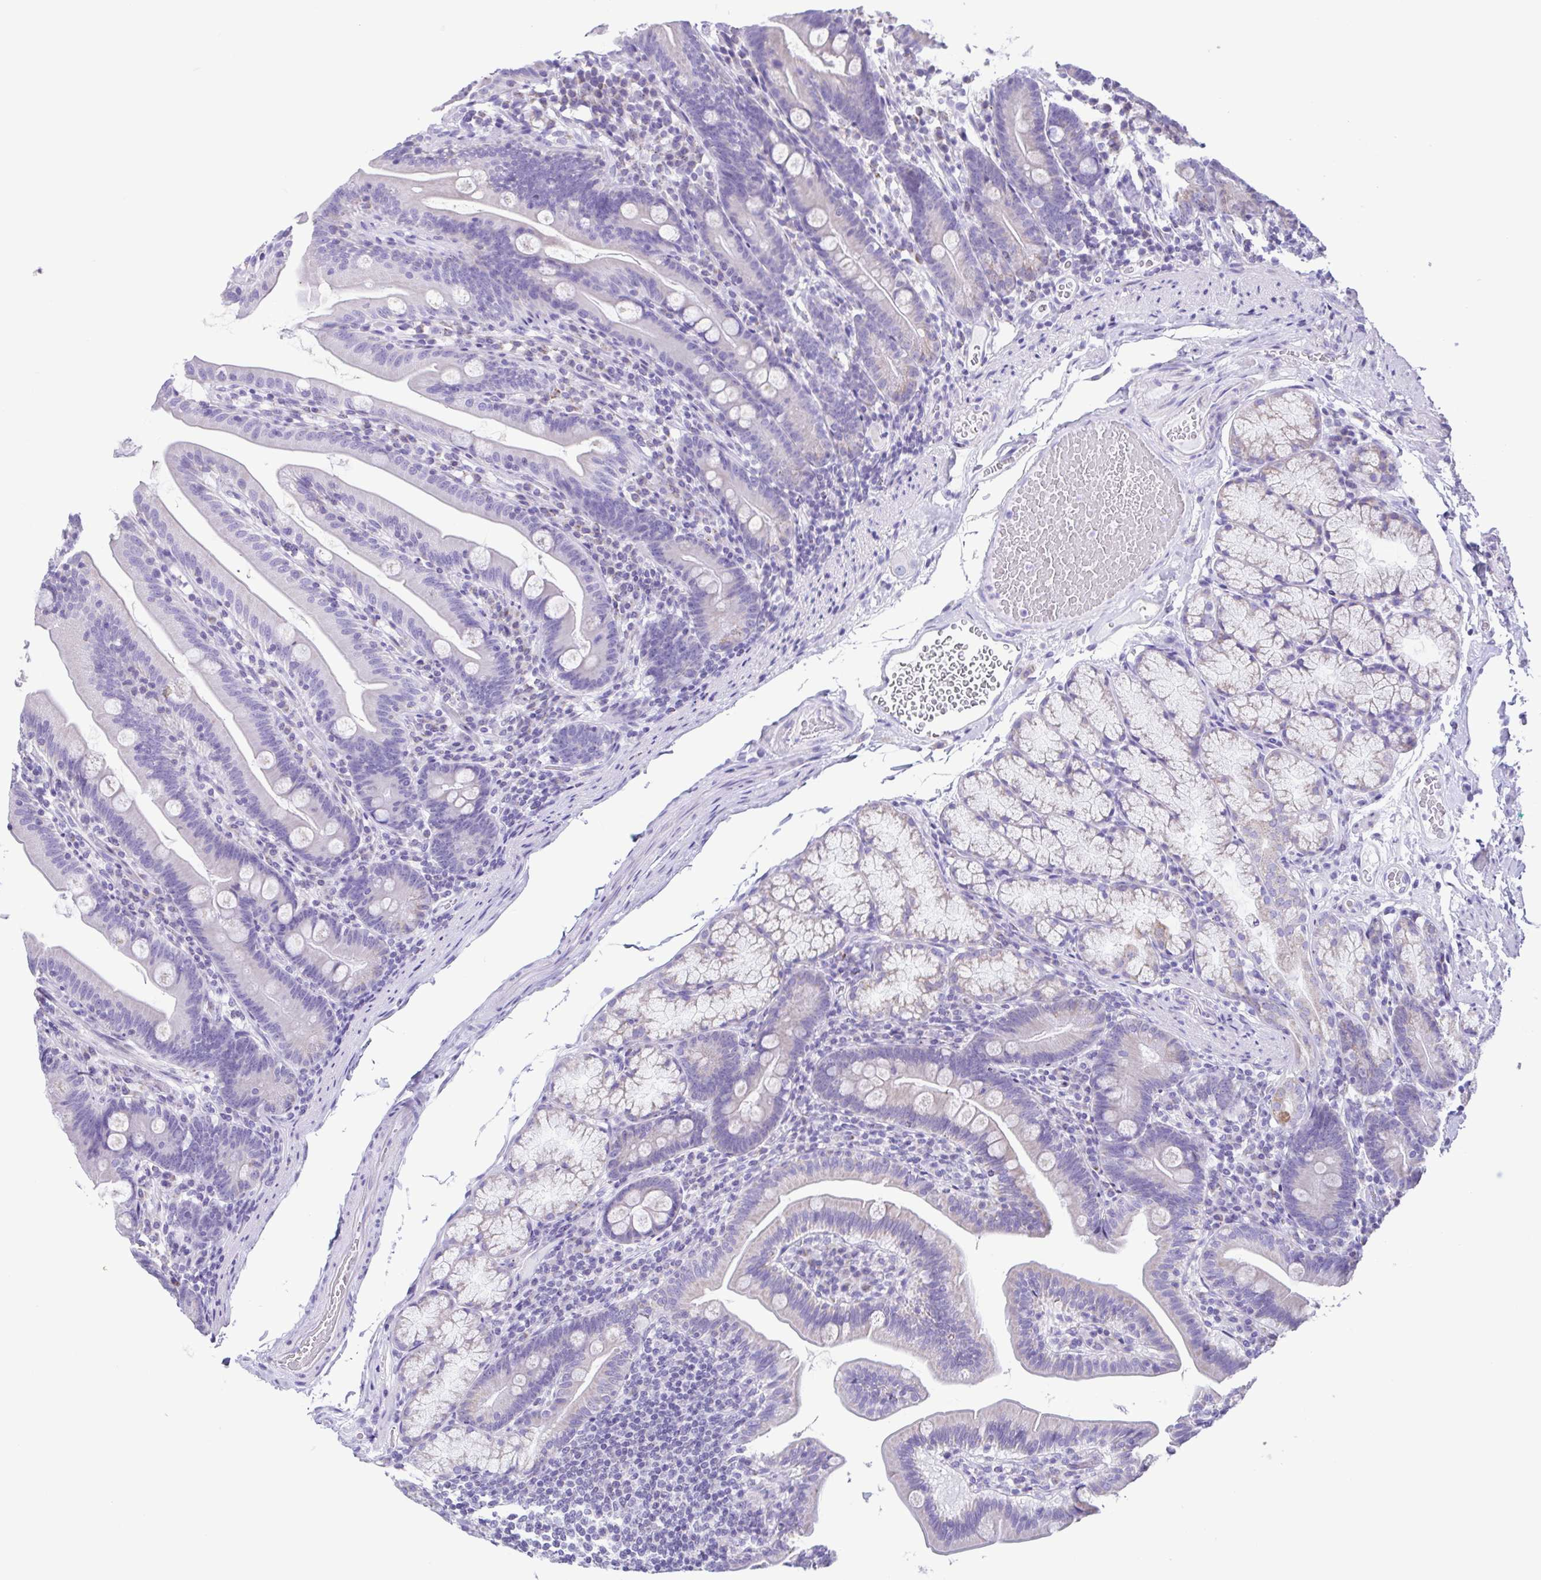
{"staining": {"intensity": "weak", "quantity": "25%-75%", "location": "cytoplasmic/membranous"}, "tissue": "duodenum", "cell_type": "Glandular cells", "image_type": "normal", "snomed": [{"axis": "morphology", "description": "Normal tissue, NOS"}, {"axis": "topography", "description": "Duodenum"}], "caption": "This image exhibits benign duodenum stained with immunohistochemistry to label a protein in brown. The cytoplasmic/membranous of glandular cells show weak positivity for the protein. Nuclei are counter-stained blue.", "gene": "ACTRT3", "patient": {"sex": "female", "age": 67}}